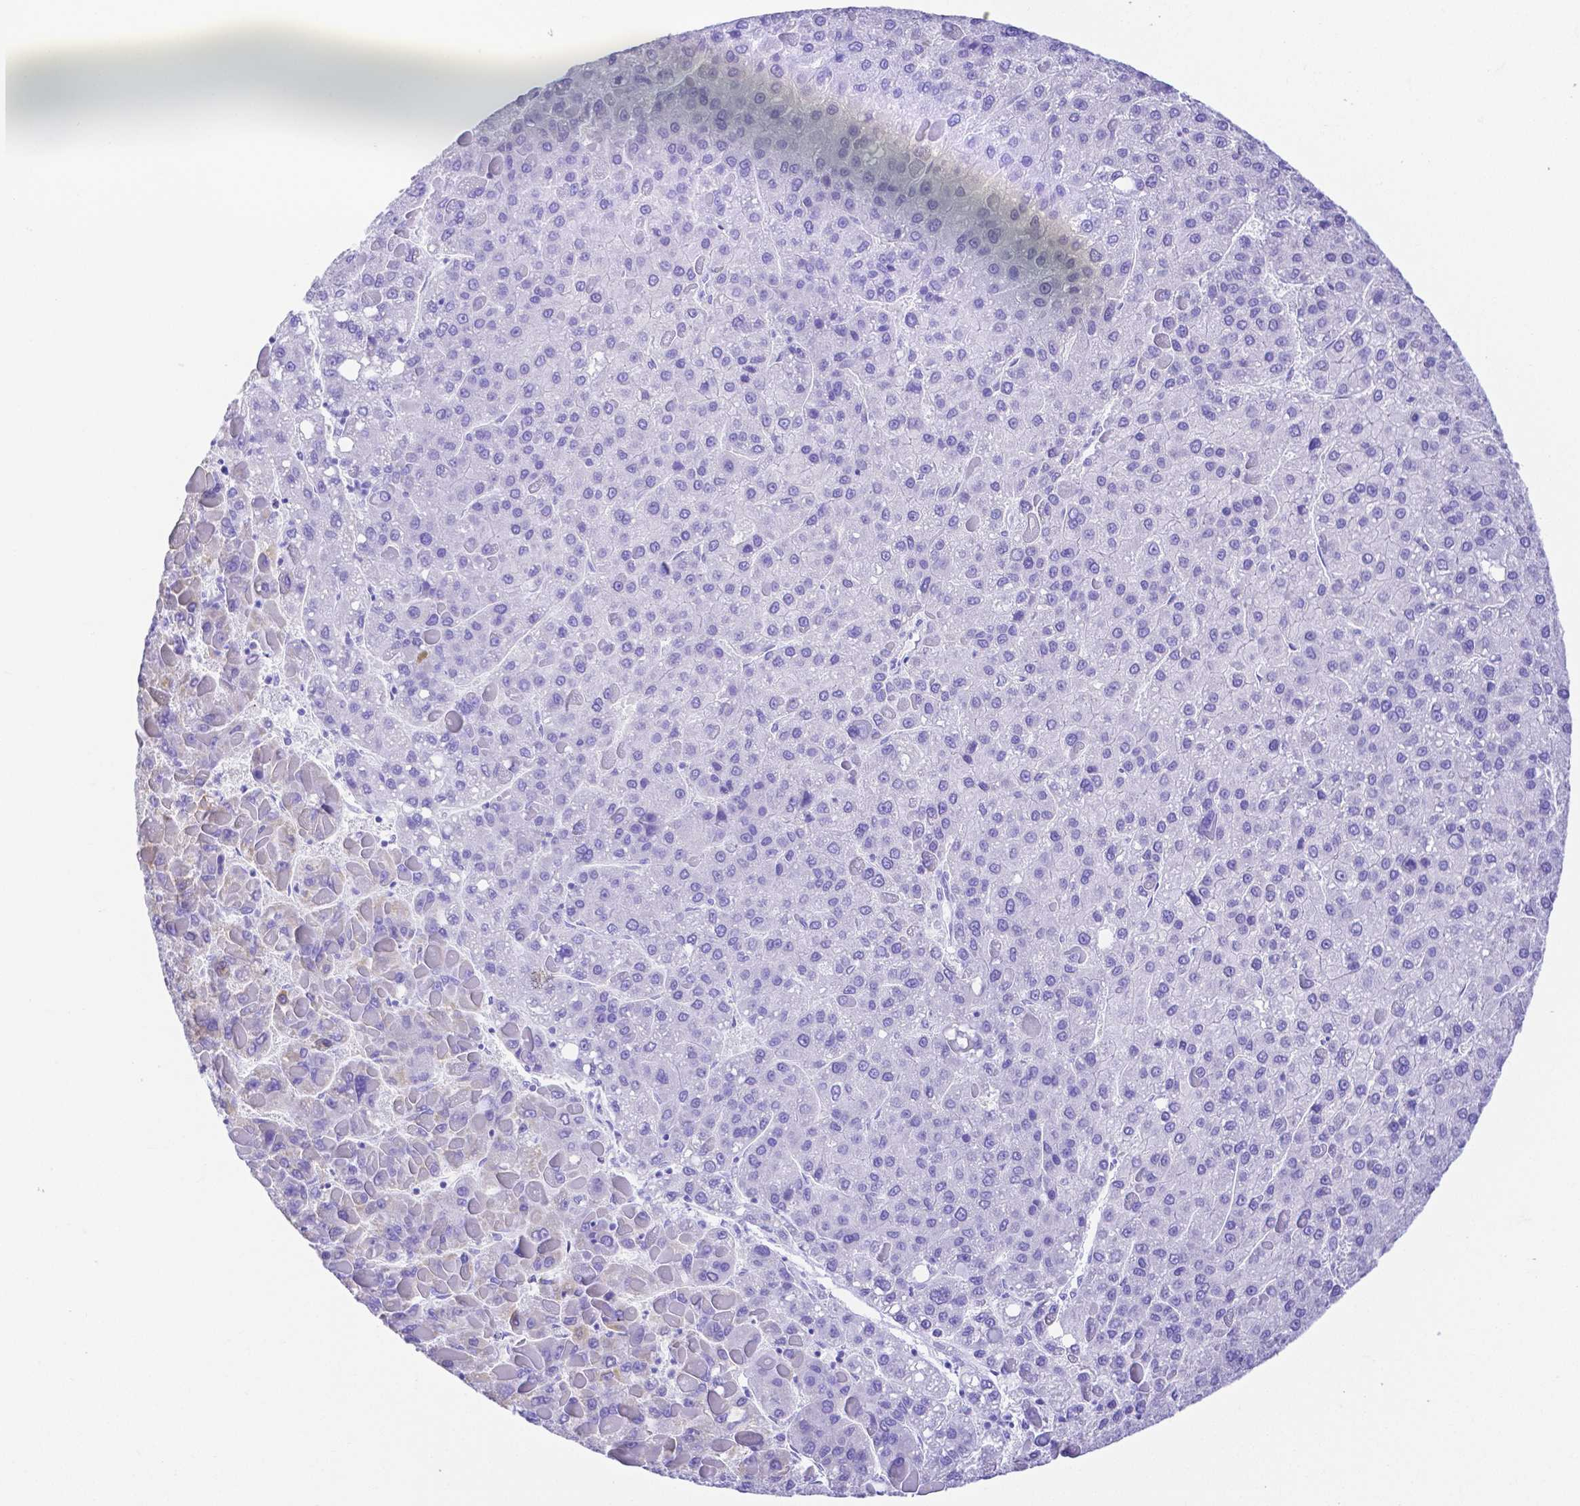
{"staining": {"intensity": "negative", "quantity": "none", "location": "none"}, "tissue": "liver cancer", "cell_type": "Tumor cells", "image_type": "cancer", "snomed": [{"axis": "morphology", "description": "Carcinoma, Hepatocellular, NOS"}, {"axis": "topography", "description": "Liver"}], "caption": "Liver cancer was stained to show a protein in brown. There is no significant staining in tumor cells. (Immunohistochemistry (ihc), brightfield microscopy, high magnification).", "gene": "SMR3A", "patient": {"sex": "female", "age": 82}}